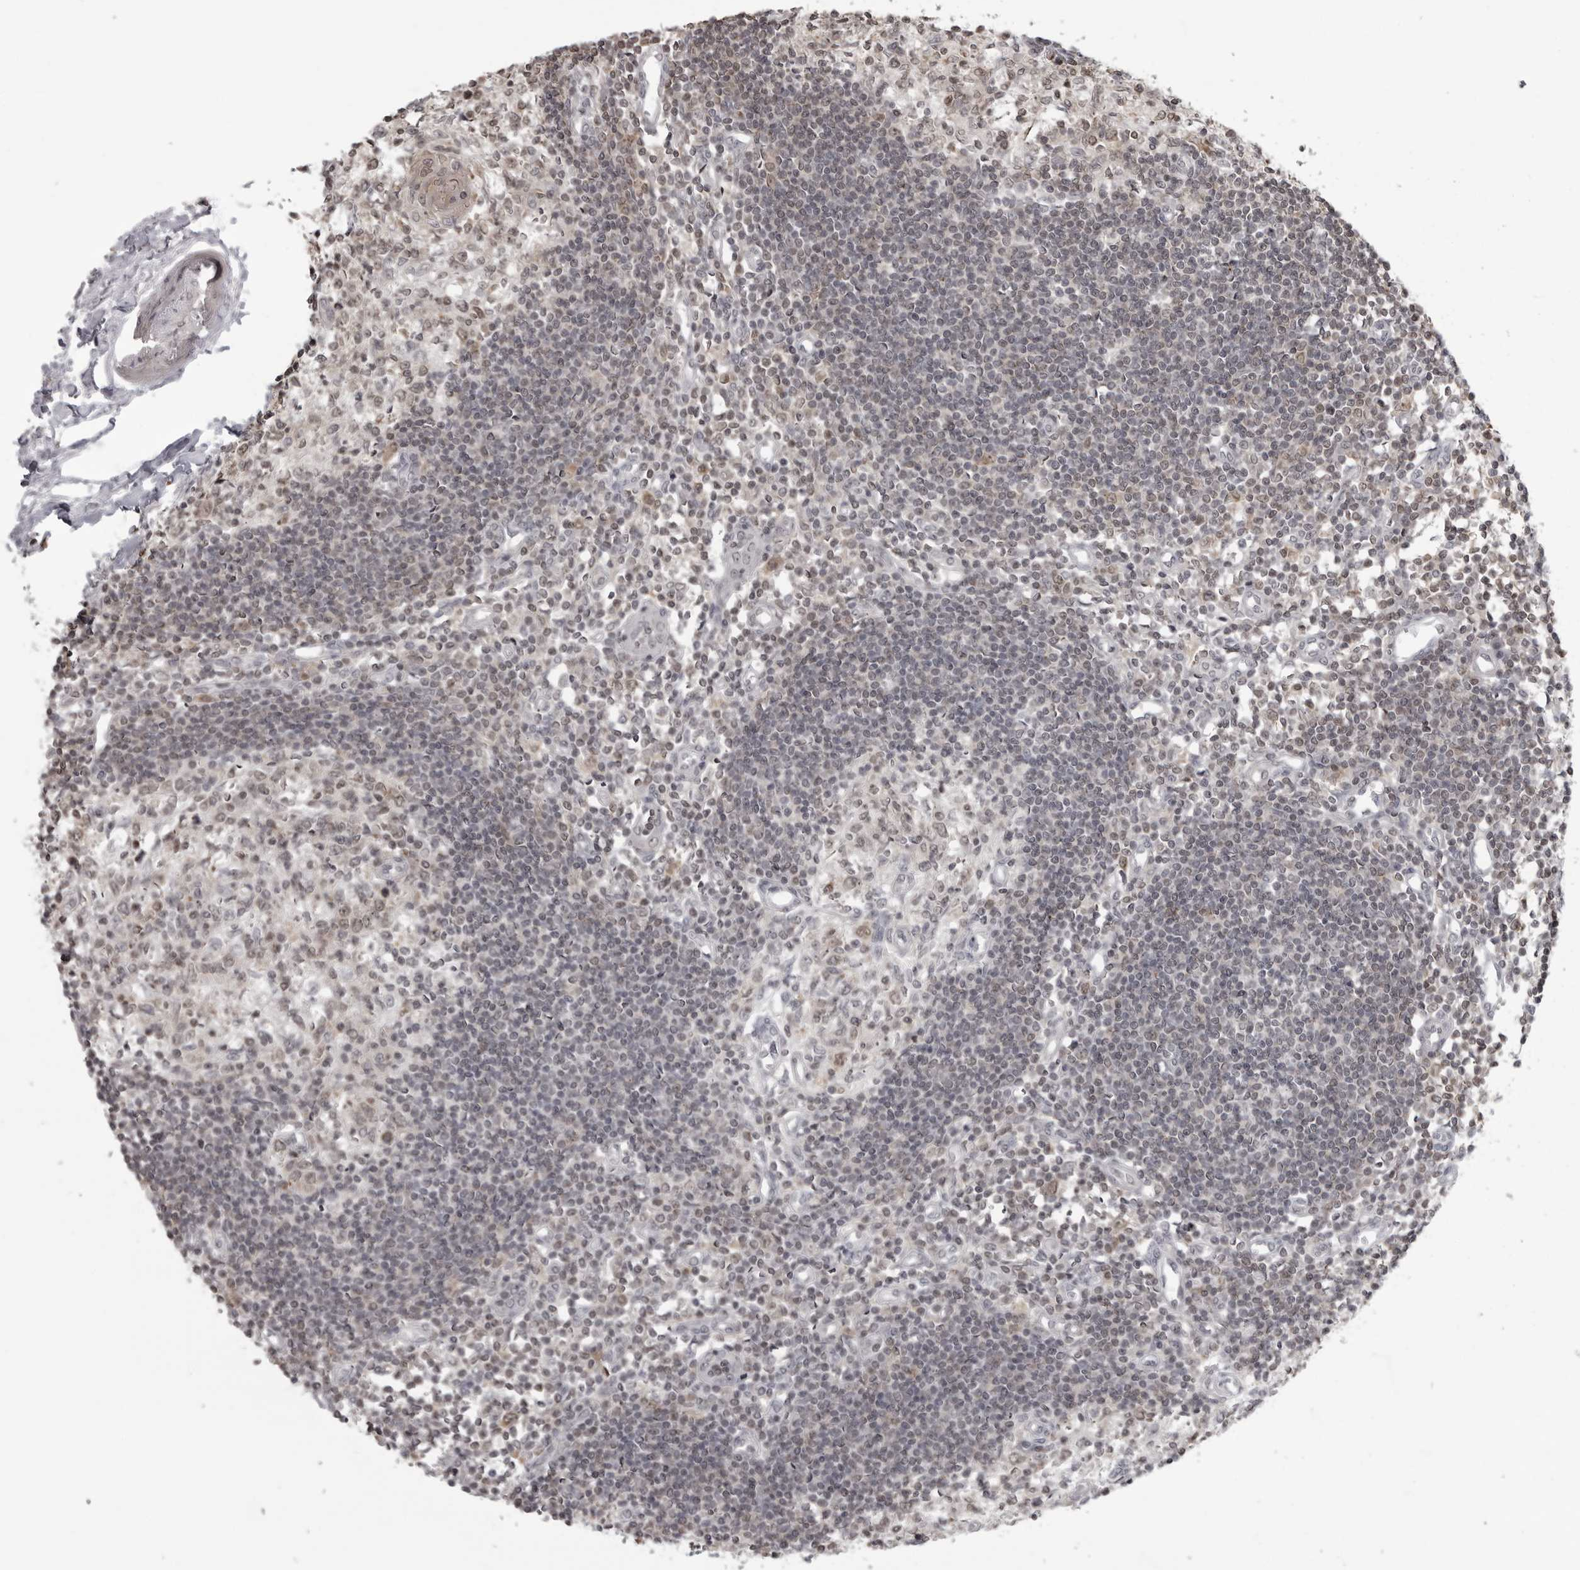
{"staining": {"intensity": "weak", "quantity": ">75%", "location": "cytoplasmic/membranous,nuclear"}, "tissue": "lymph node", "cell_type": "Germinal center cells", "image_type": "normal", "snomed": [{"axis": "morphology", "description": "Normal tissue, NOS"}, {"axis": "morphology", "description": "Malignant melanoma, Metastatic site"}, {"axis": "topography", "description": "Lymph node"}], "caption": "Brown immunohistochemical staining in benign human lymph node shows weak cytoplasmic/membranous,nuclear positivity in approximately >75% of germinal center cells.", "gene": "PDCL3", "patient": {"sex": "male", "age": 41}}